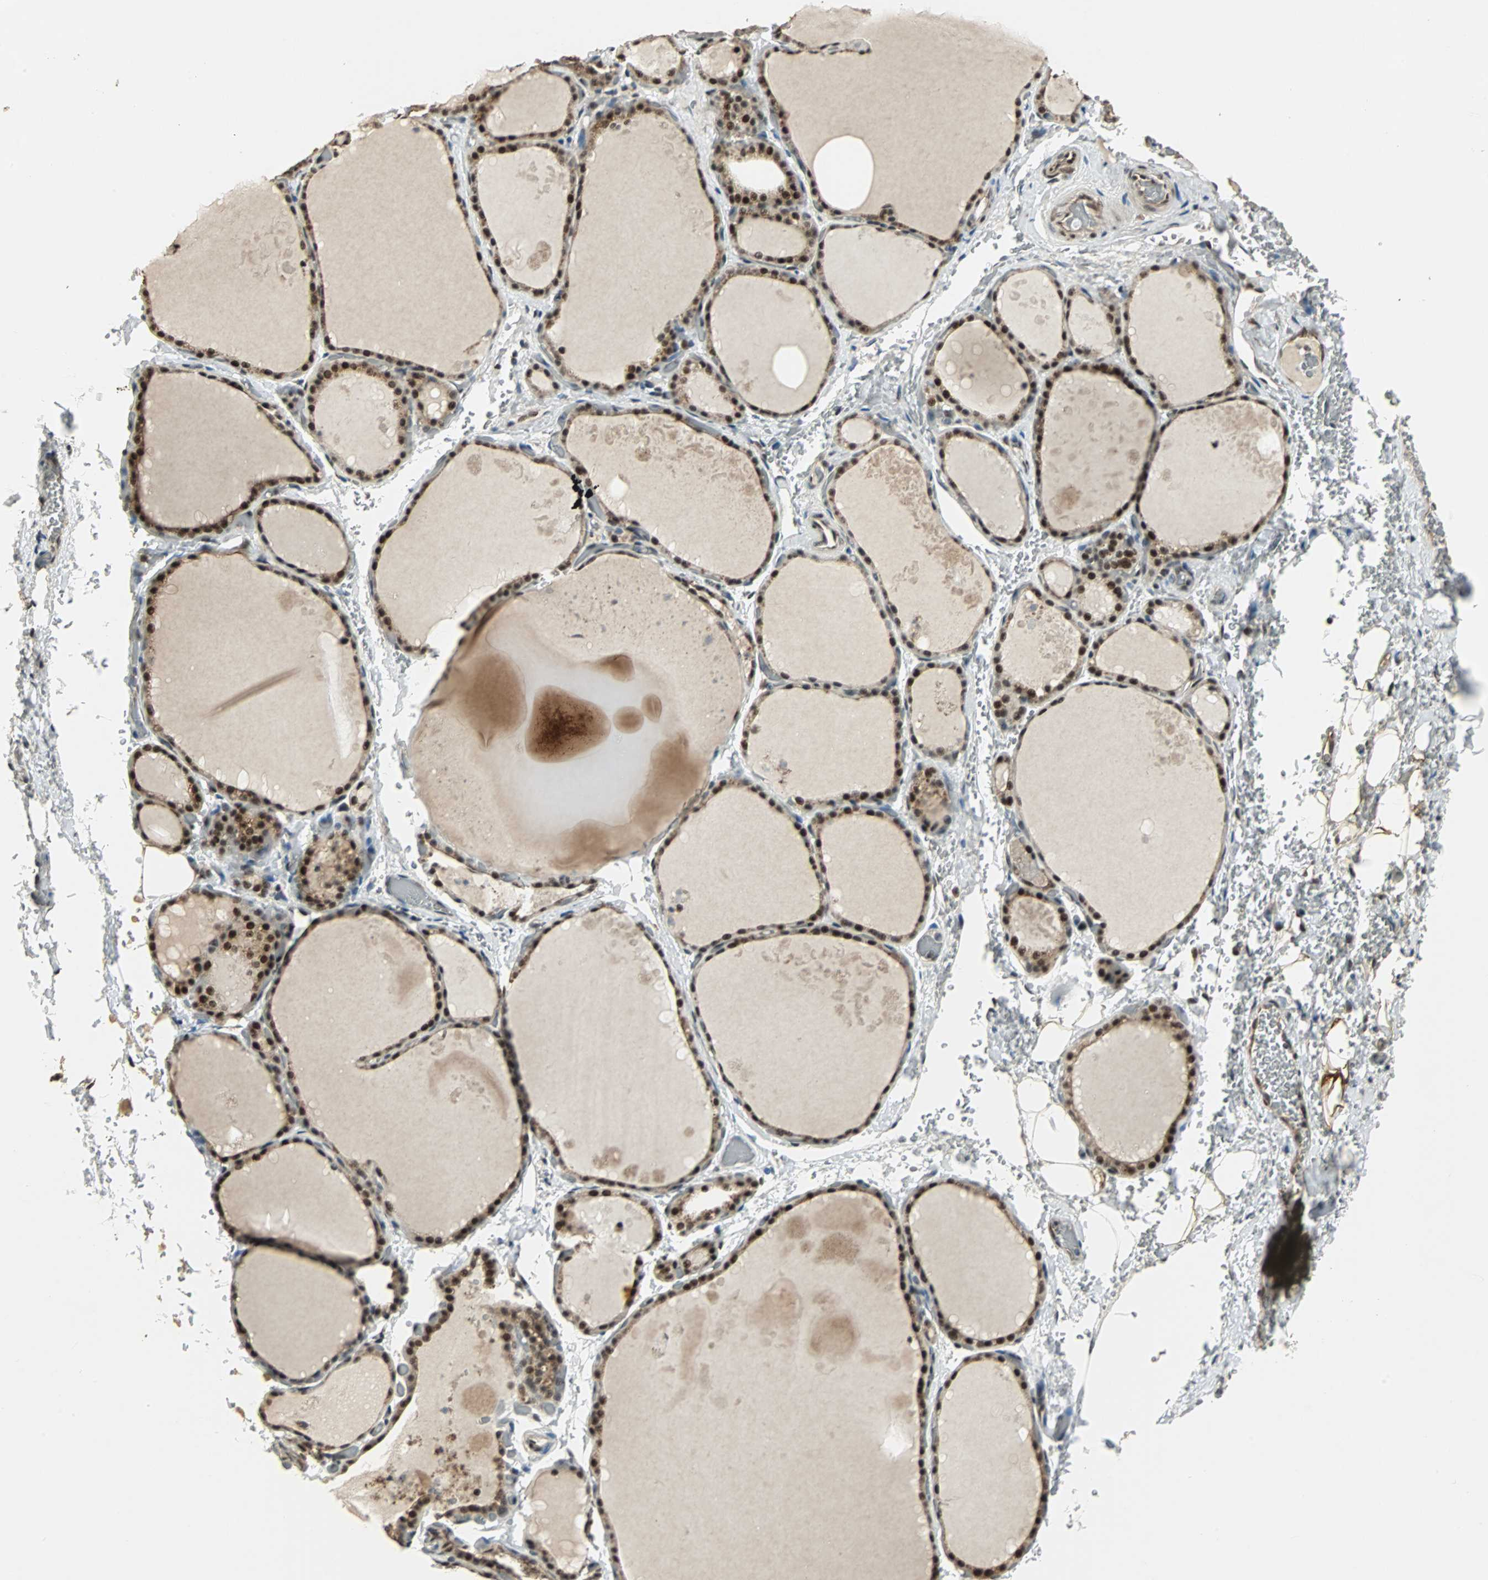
{"staining": {"intensity": "strong", "quantity": ">75%", "location": "nuclear"}, "tissue": "thyroid gland", "cell_type": "Glandular cells", "image_type": "normal", "snomed": [{"axis": "morphology", "description": "Normal tissue, NOS"}, {"axis": "topography", "description": "Thyroid gland"}], "caption": "A histopathology image of thyroid gland stained for a protein displays strong nuclear brown staining in glandular cells. Immunohistochemistry (ihc) stains the protein of interest in brown and the nuclei are stained blue.", "gene": "MED4", "patient": {"sex": "male", "age": 61}}